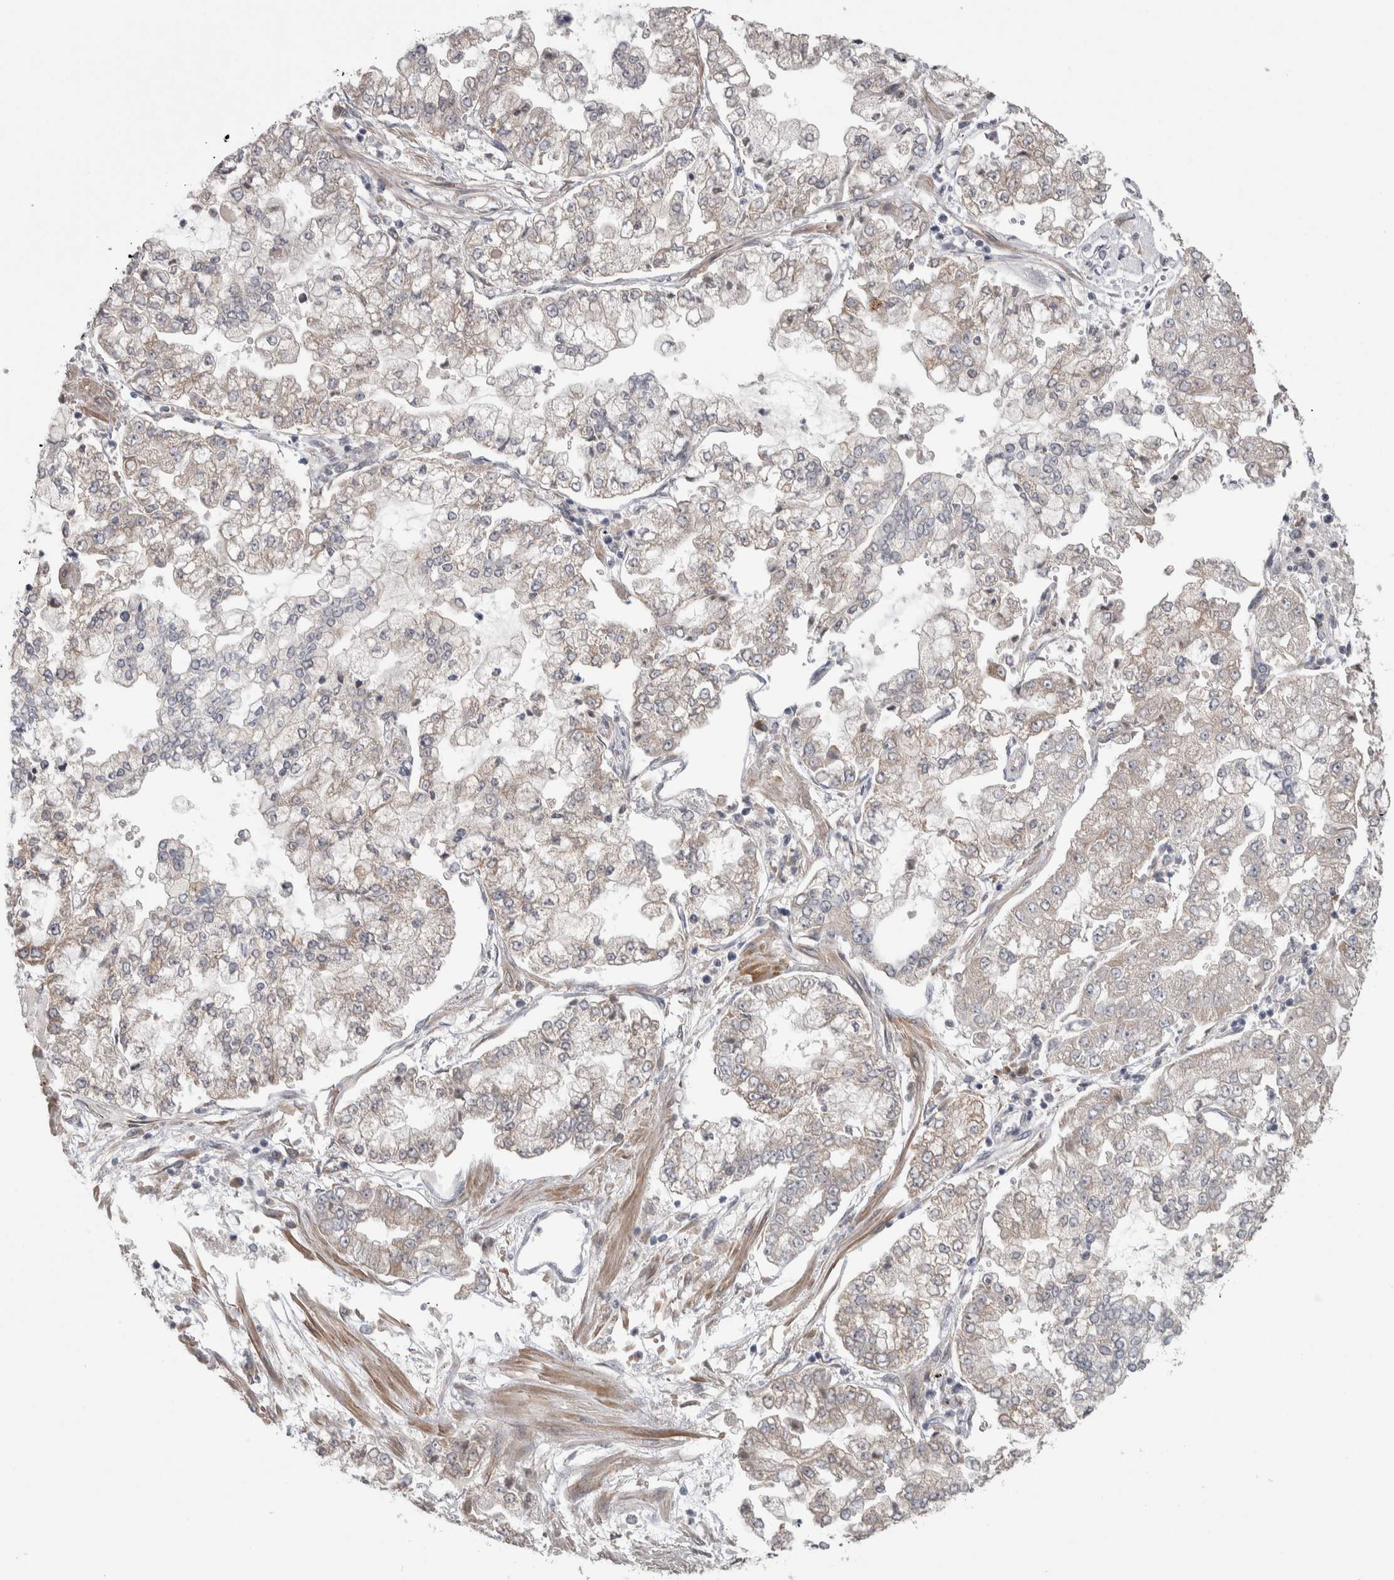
{"staining": {"intensity": "weak", "quantity": "<25%", "location": "cytoplasmic/membranous"}, "tissue": "stomach cancer", "cell_type": "Tumor cells", "image_type": "cancer", "snomed": [{"axis": "morphology", "description": "Adenocarcinoma, NOS"}, {"axis": "topography", "description": "Stomach"}], "caption": "An IHC image of adenocarcinoma (stomach) is shown. There is no staining in tumor cells of adenocarcinoma (stomach).", "gene": "CUL2", "patient": {"sex": "male", "age": 76}}